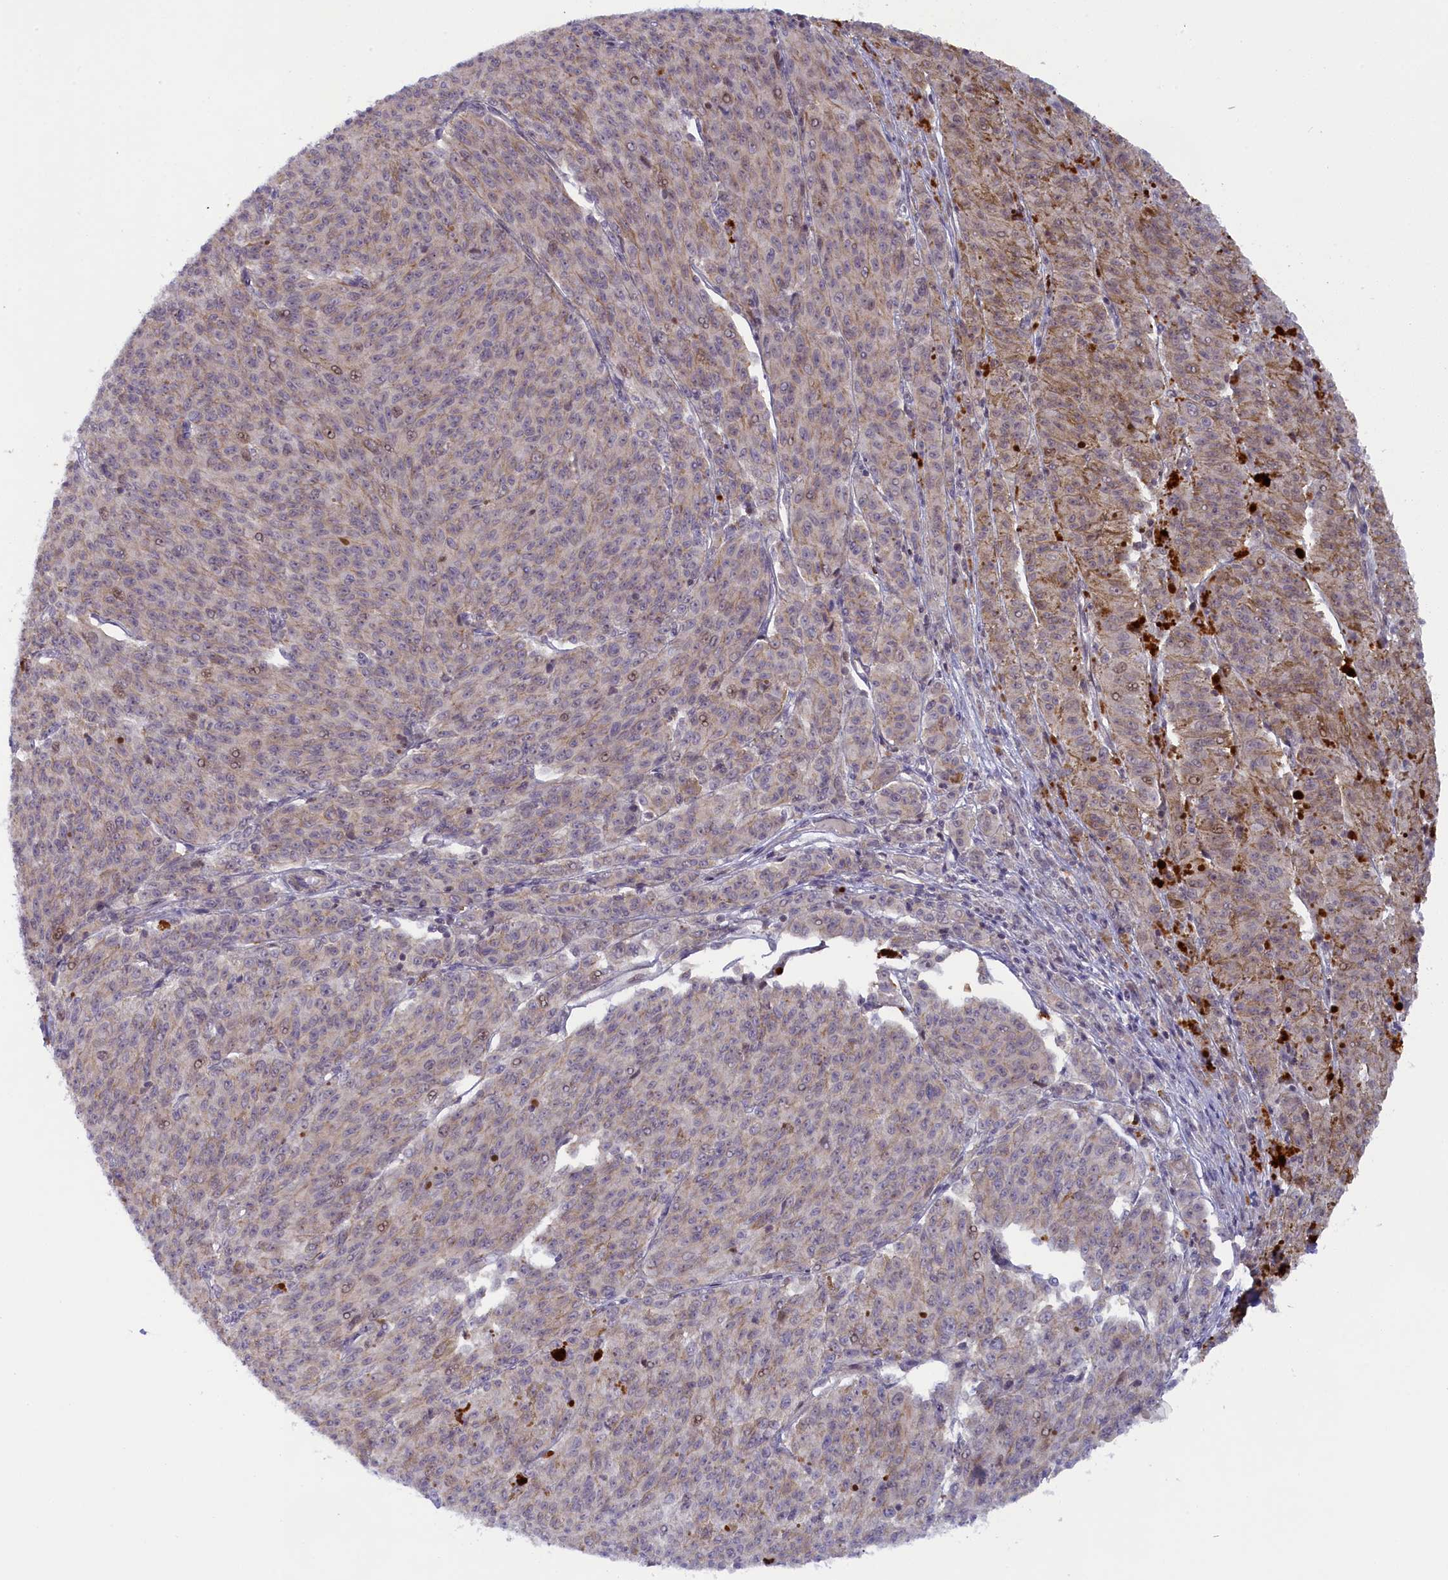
{"staining": {"intensity": "weak", "quantity": "<25%", "location": "cytoplasmic/membranous,nuclear"}, "tissue": "melanoma", "cell_type": "Tumor cells", "image_type": "cancer", "snomed": [{"axis": "morphology", "description": "Malignant melanoma, NOS"}, {"axis": "topography", "description": "Skin"}], "caption": "The micrograph displays no staining of tumor cells in melanoma.", "gene": "CCL23", "patient": {"sex": "female", "age": 52}}